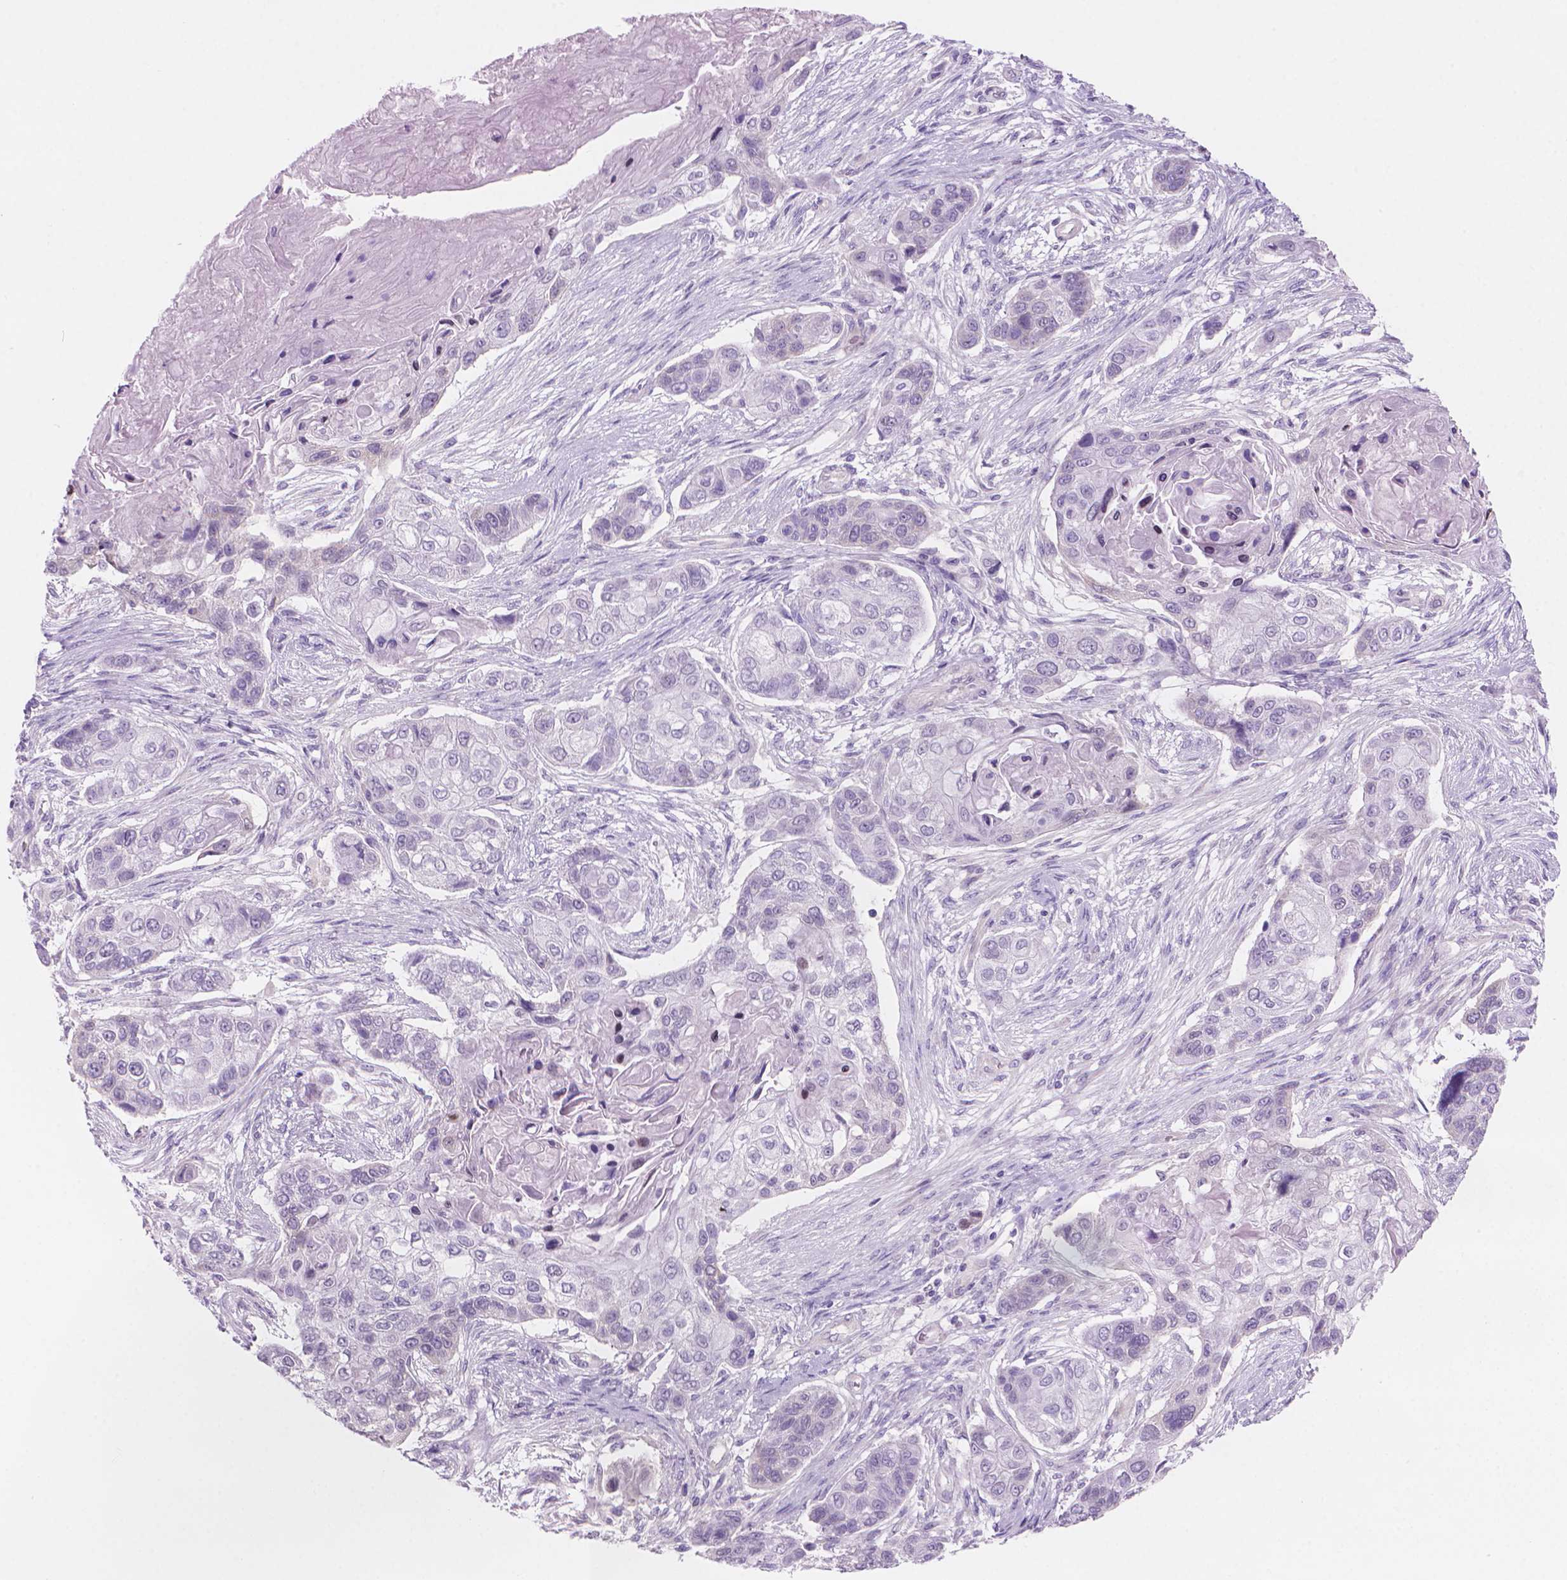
{"staining": {"intensity": "negative", "quantity": "none", "location": "none"}, "tissue": "lung cancer", "cell_type": "Tumor cells", "image_type": "cancer", "snomed": [{"axis": "morphology", "description": "Squamous cell carcinoma, NOS"}, {"axis": "topography", "description": "Lung"}], "caption": "There is no significant staining in tumor cells of squamous cell carcinoma (lung).", "gene": "ENSG00000187186", "patient": {"sex": "male", "age": 69}}